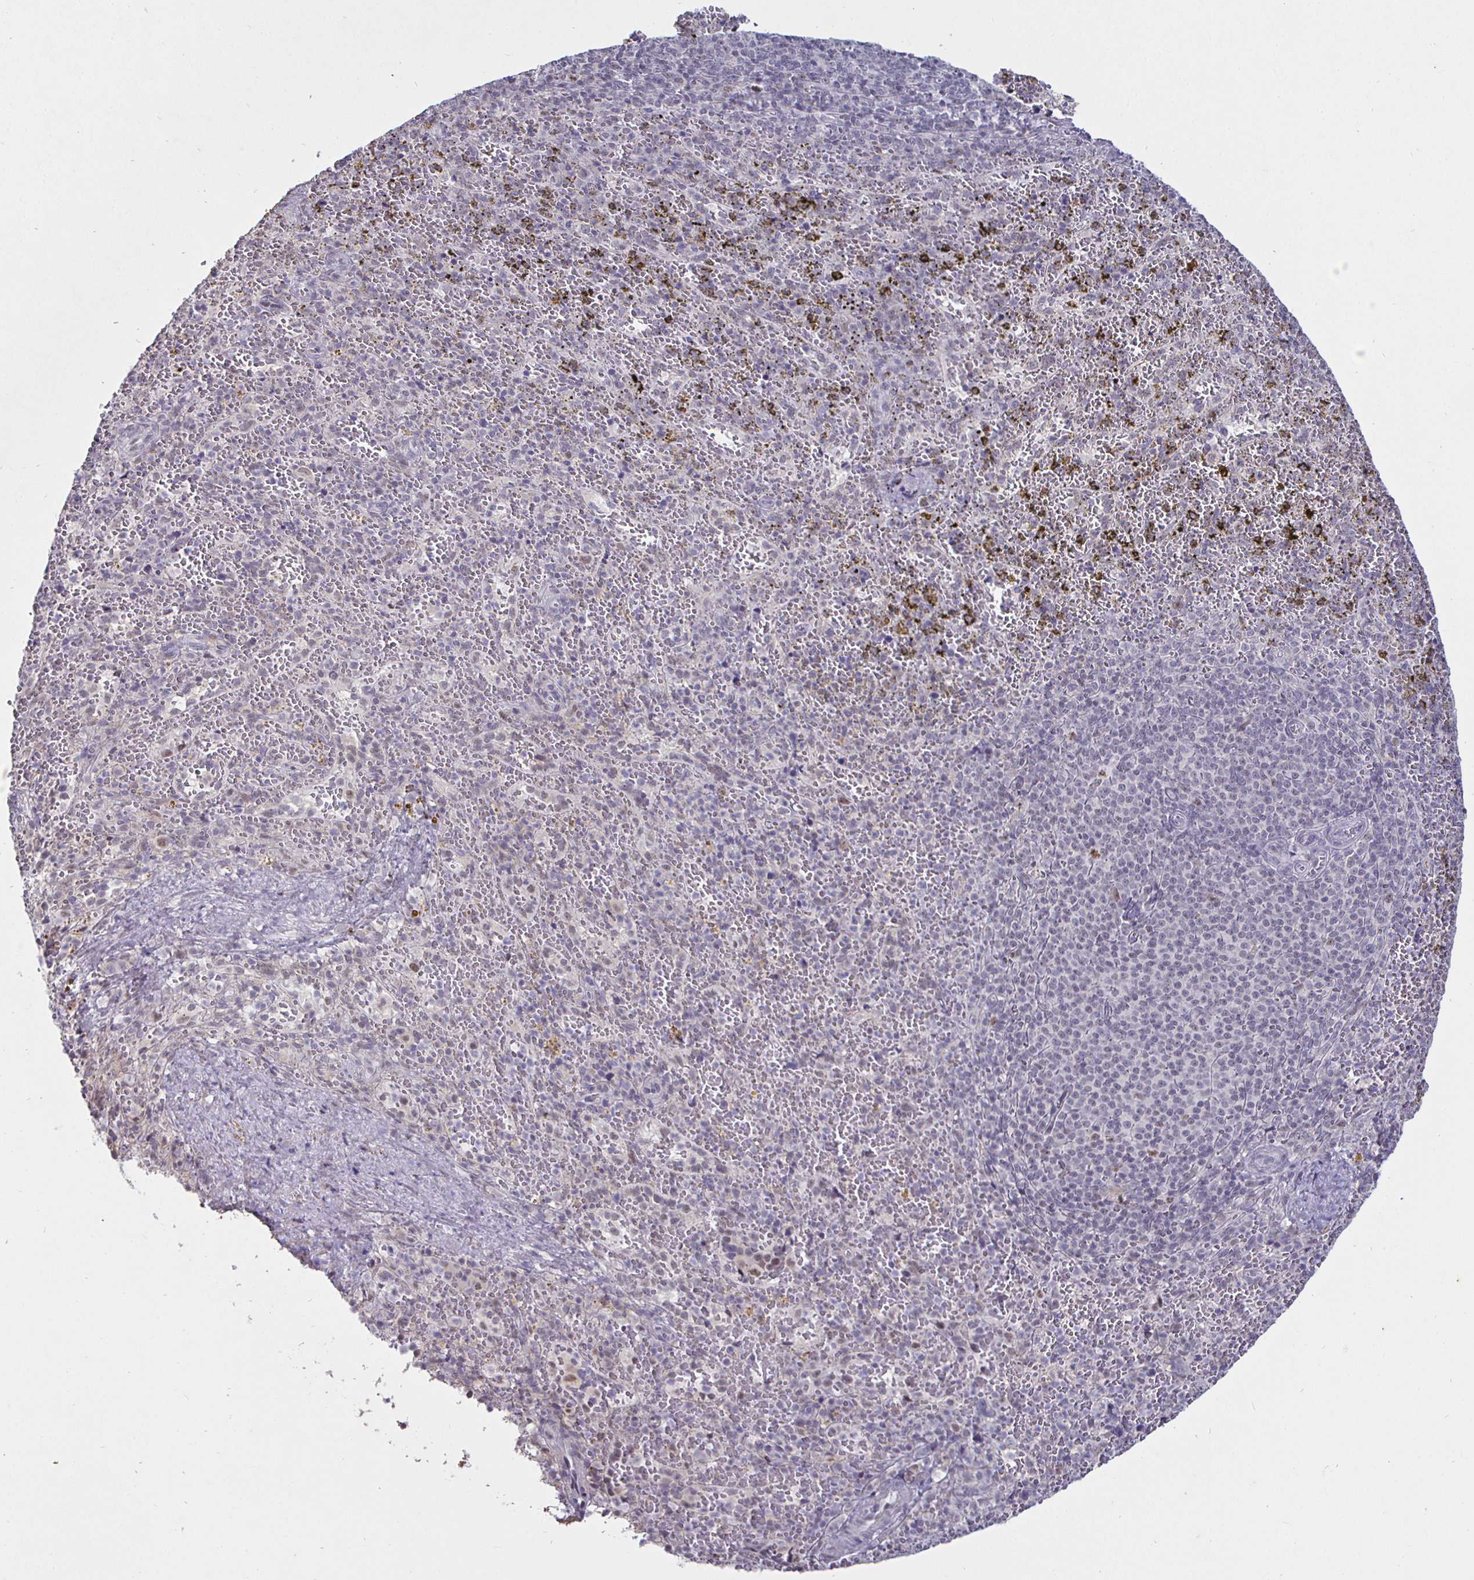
{"staining": {"intensity": "negative", "quantity": "none", "location": "none"}, "tissue": "spleen", "cell_type": "Cells in red pulp", "image_type": "normal", "snomed": [{"axis": "morphology", "description": "Normal tissue, NOS"}, {"axis": "topography", "description": "Spleen"}], "caption": "Immunohistochemistry (IHC) of unremarkable spleen shows no expression in cells in red pulp. The staining was performed using DAB (3,3'-diaminobenzidine) to visualize the protein expression in brown, while the nuclei were stained in blue with hematoxylin (Magnification: 20x).", "gene": "MLH1", "patient": {"sex": "female", "age": 50}}